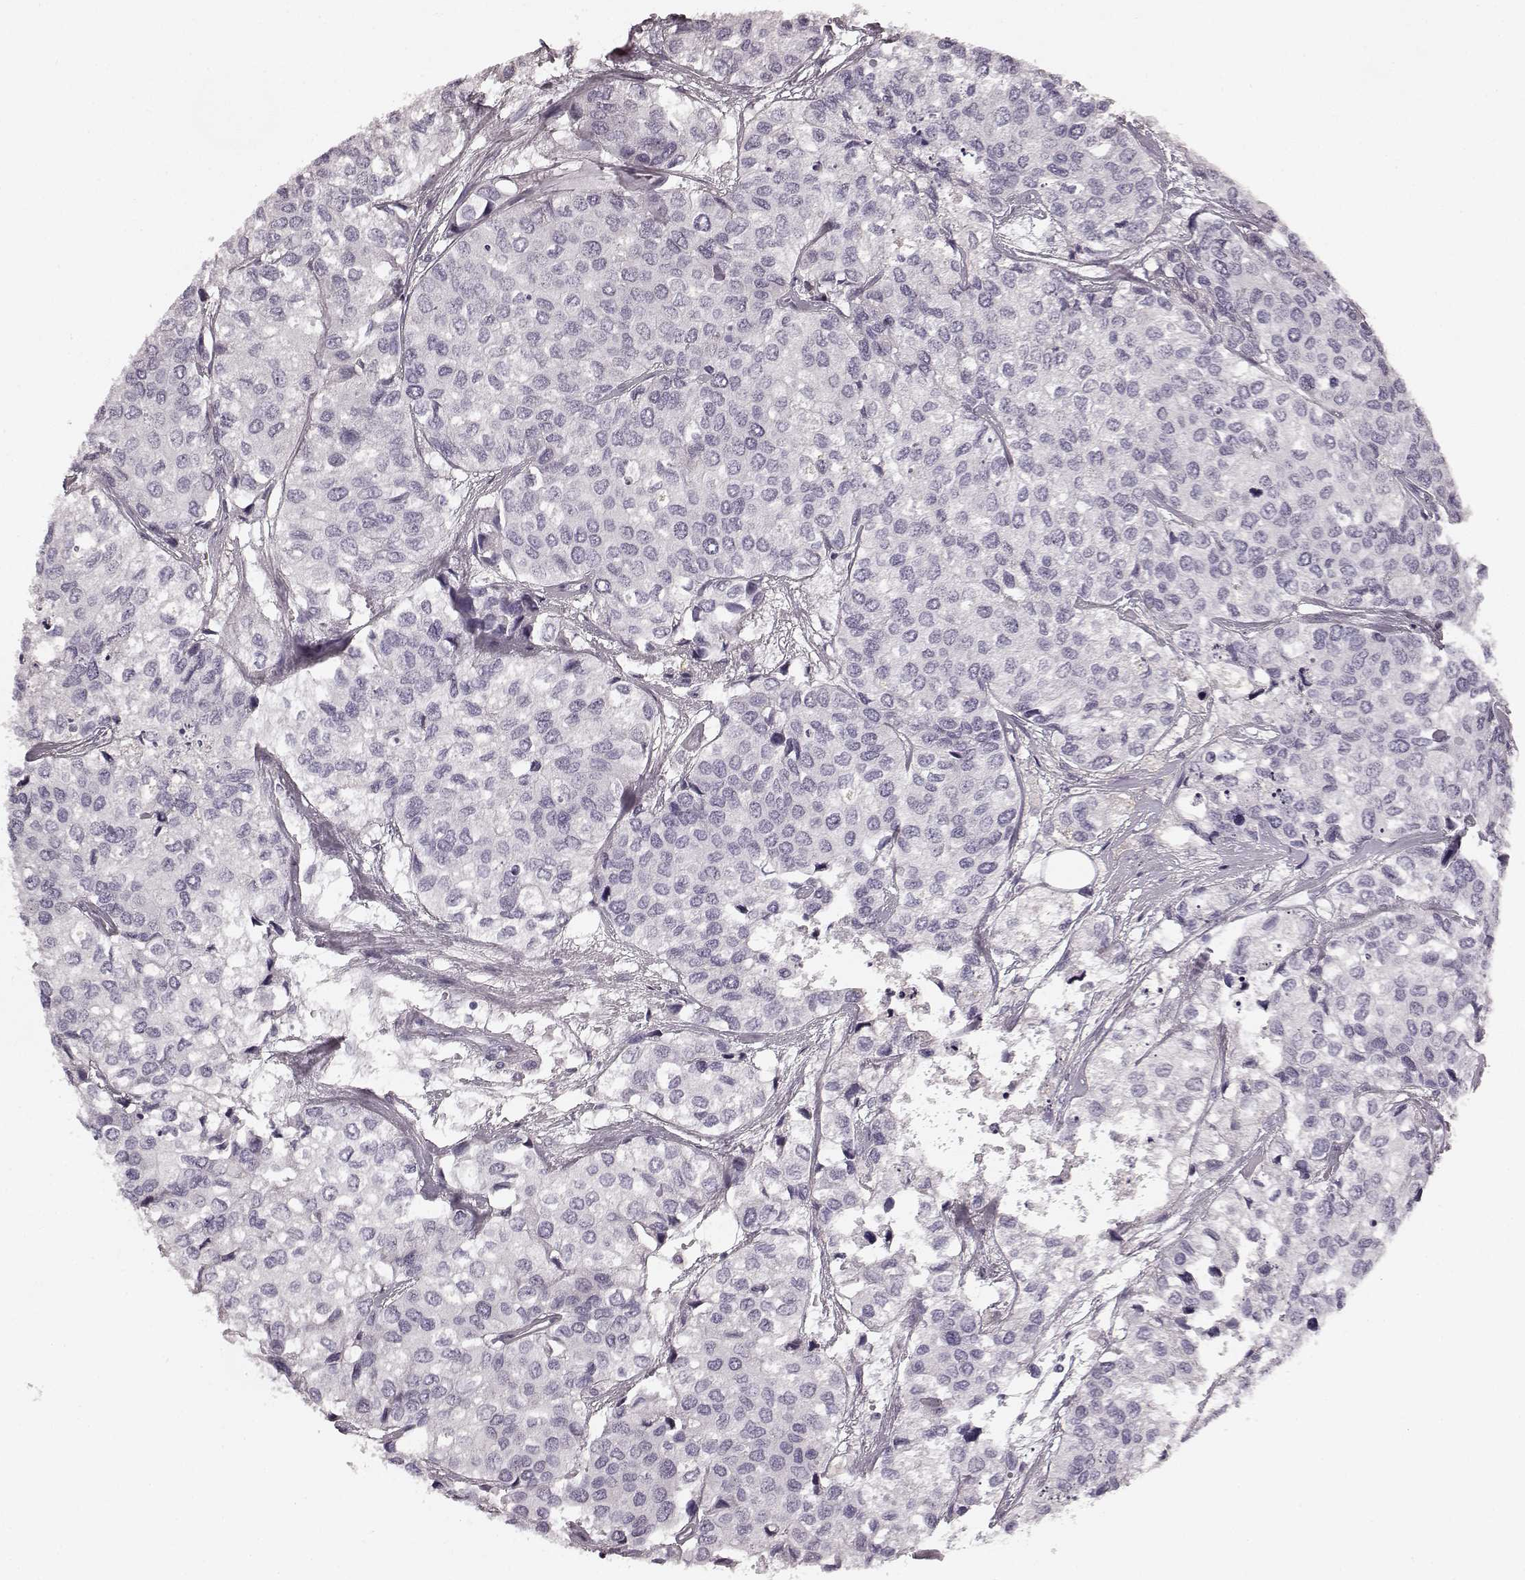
{"staining": {"intensity": "negative", "quantity": "none", "location": "none"}, "tissue": "urothelial cancer", "cell_type": "Tumor cells", "image_type": "cancer", "snomed": [{"axis": "morphology", "description": "Urothelial carcinoma, High grade"}, {"axis": "topography", "description": "Urinary bladder"}], "caption": "Protein analysis of high-grade urothelial carcinoma demonstrates no significant expression in tumor cells.", "gene": "TMPRSS15", "patient": {"sex": "male", "age": 73}}